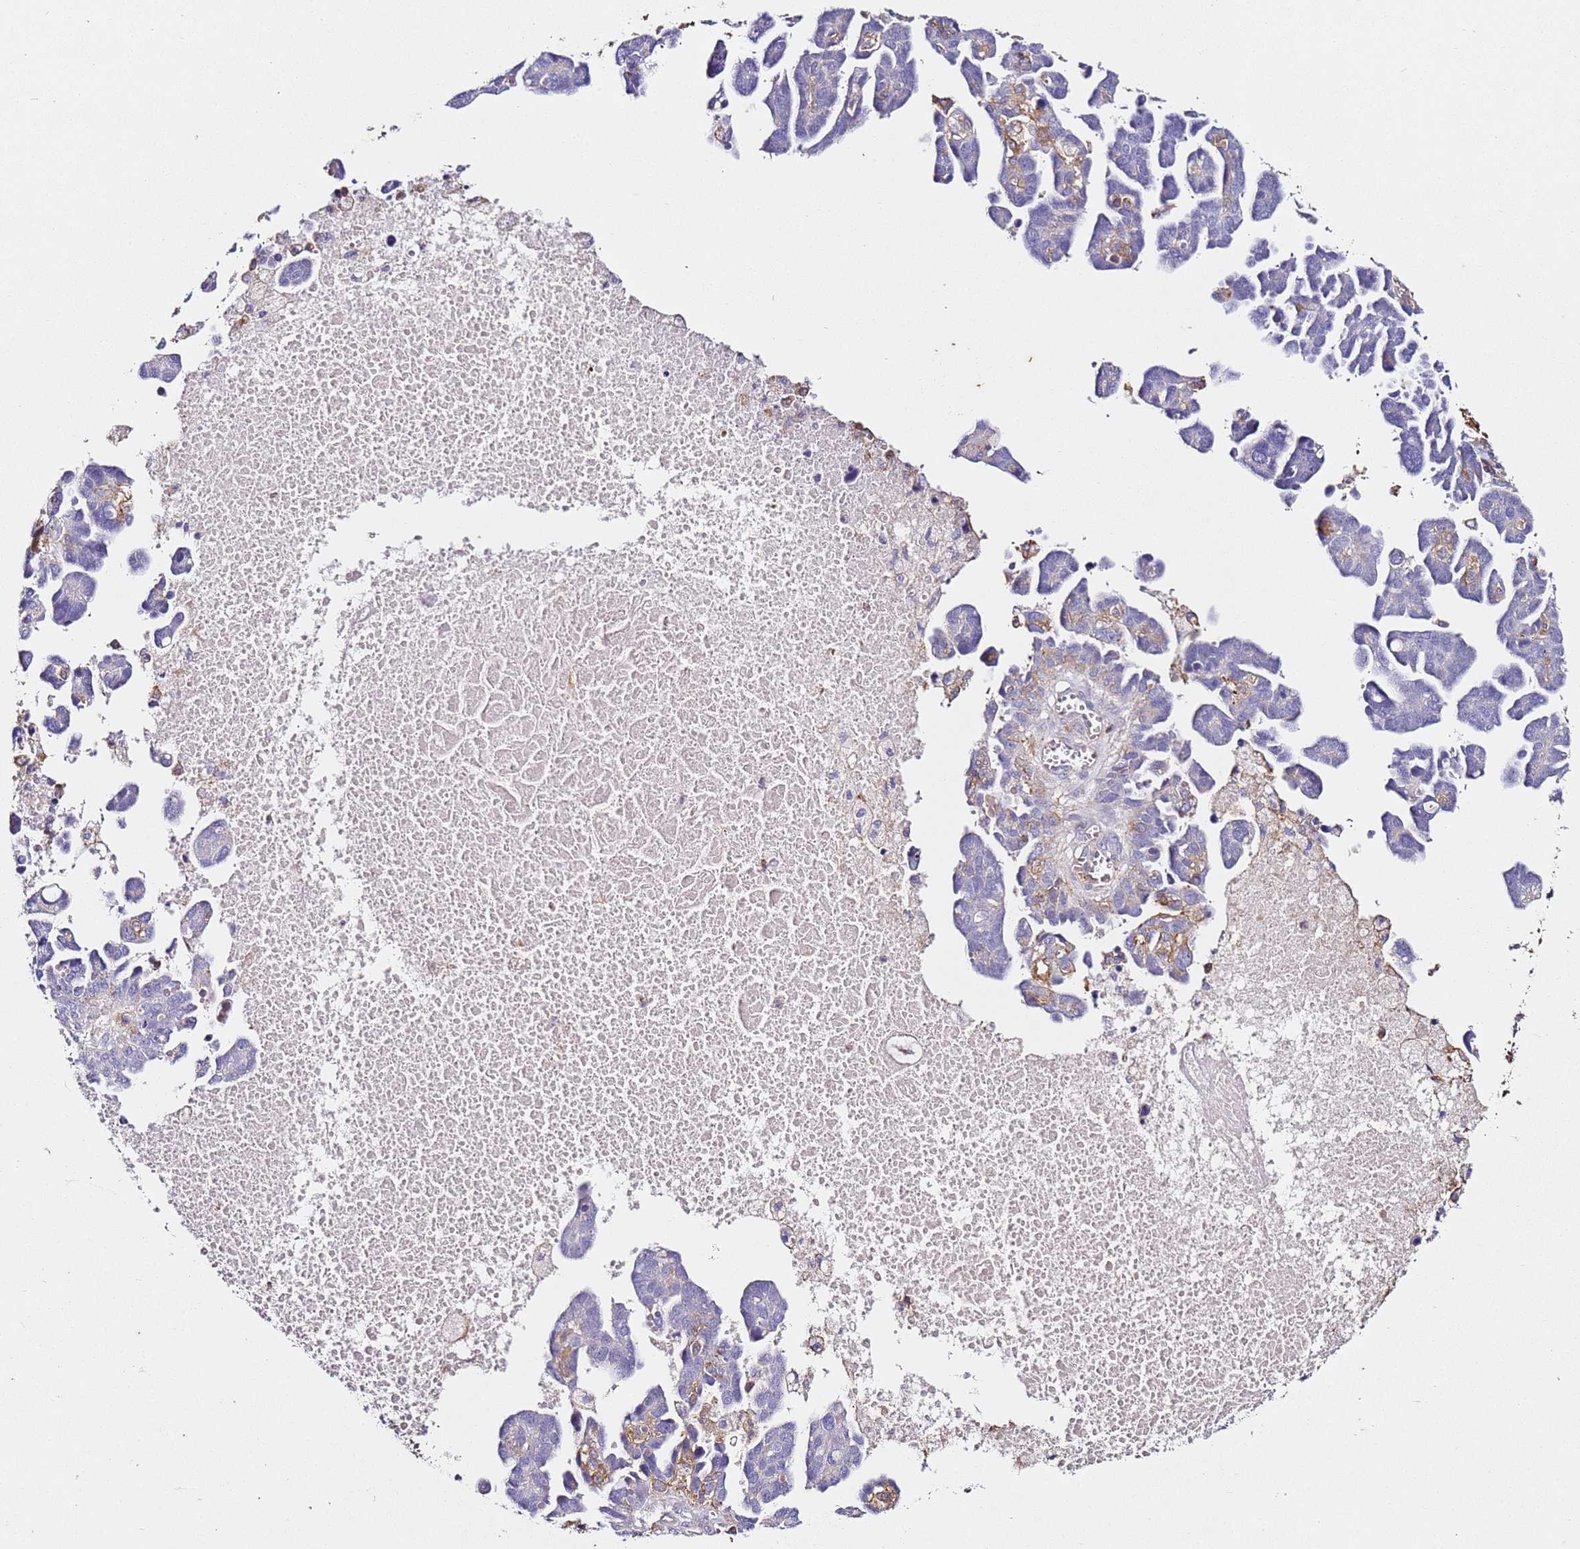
{"staining": {"intensity": "negative", "quantity": "none", "location": "none"}, "tissue": "ovarian cancer", "cell_type": "Tumor cells", "image_type": "cancer", "snomed": [{"axis": "morphology", "description": "Cystadenocarcinoma, serous, NOS"}, {"axis": "topography", "description": "Ovary"}], "caption": "This is an immunohistochemistry (IHC) image of human ovarian cancer (serous cystadenocarcinoma). There is no staining in tumor cells.", "gene": "ZNF671", "patient": {"sex": "female", "age": 54}}